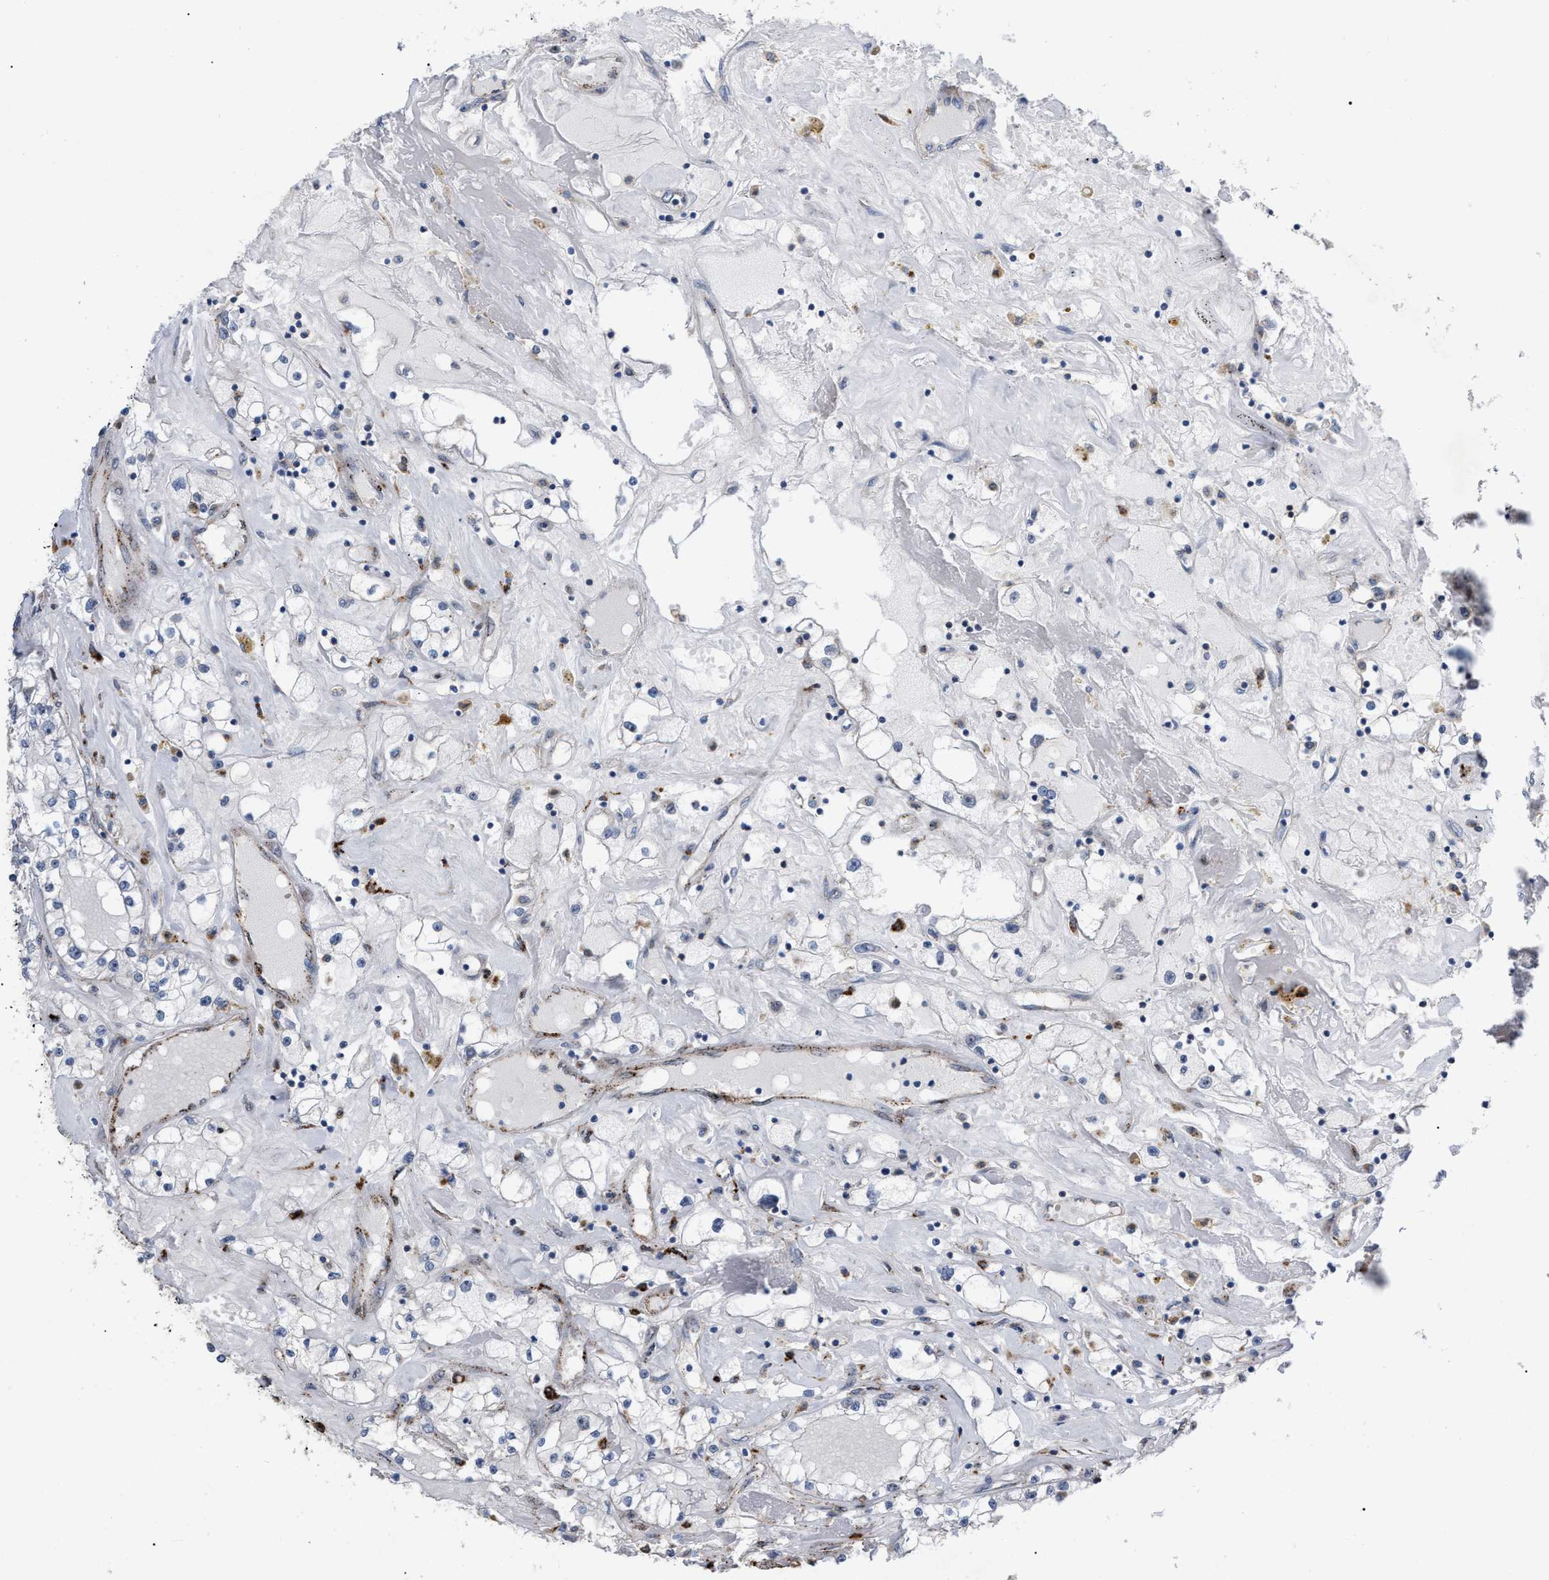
{"staining": {"intensity": "moderate", "quantity": "<25%", "location": "cytoplasmic/membranous"}, "tissue": "renal cancer", "cell_type": "Tumor cells", "image_type": "cancer", "snomed": [{"axis": "morphology", "description": "Adenocarcinoma, NOS"}, {"axis": "topography", "description": "Kidney"}], "caption": "Human renal adenocarcinoma stained with a protein marker reveals moderate staining in tumor cells.", "gene": "UPF1", "patient": {"sex": "male", "age": 56}}